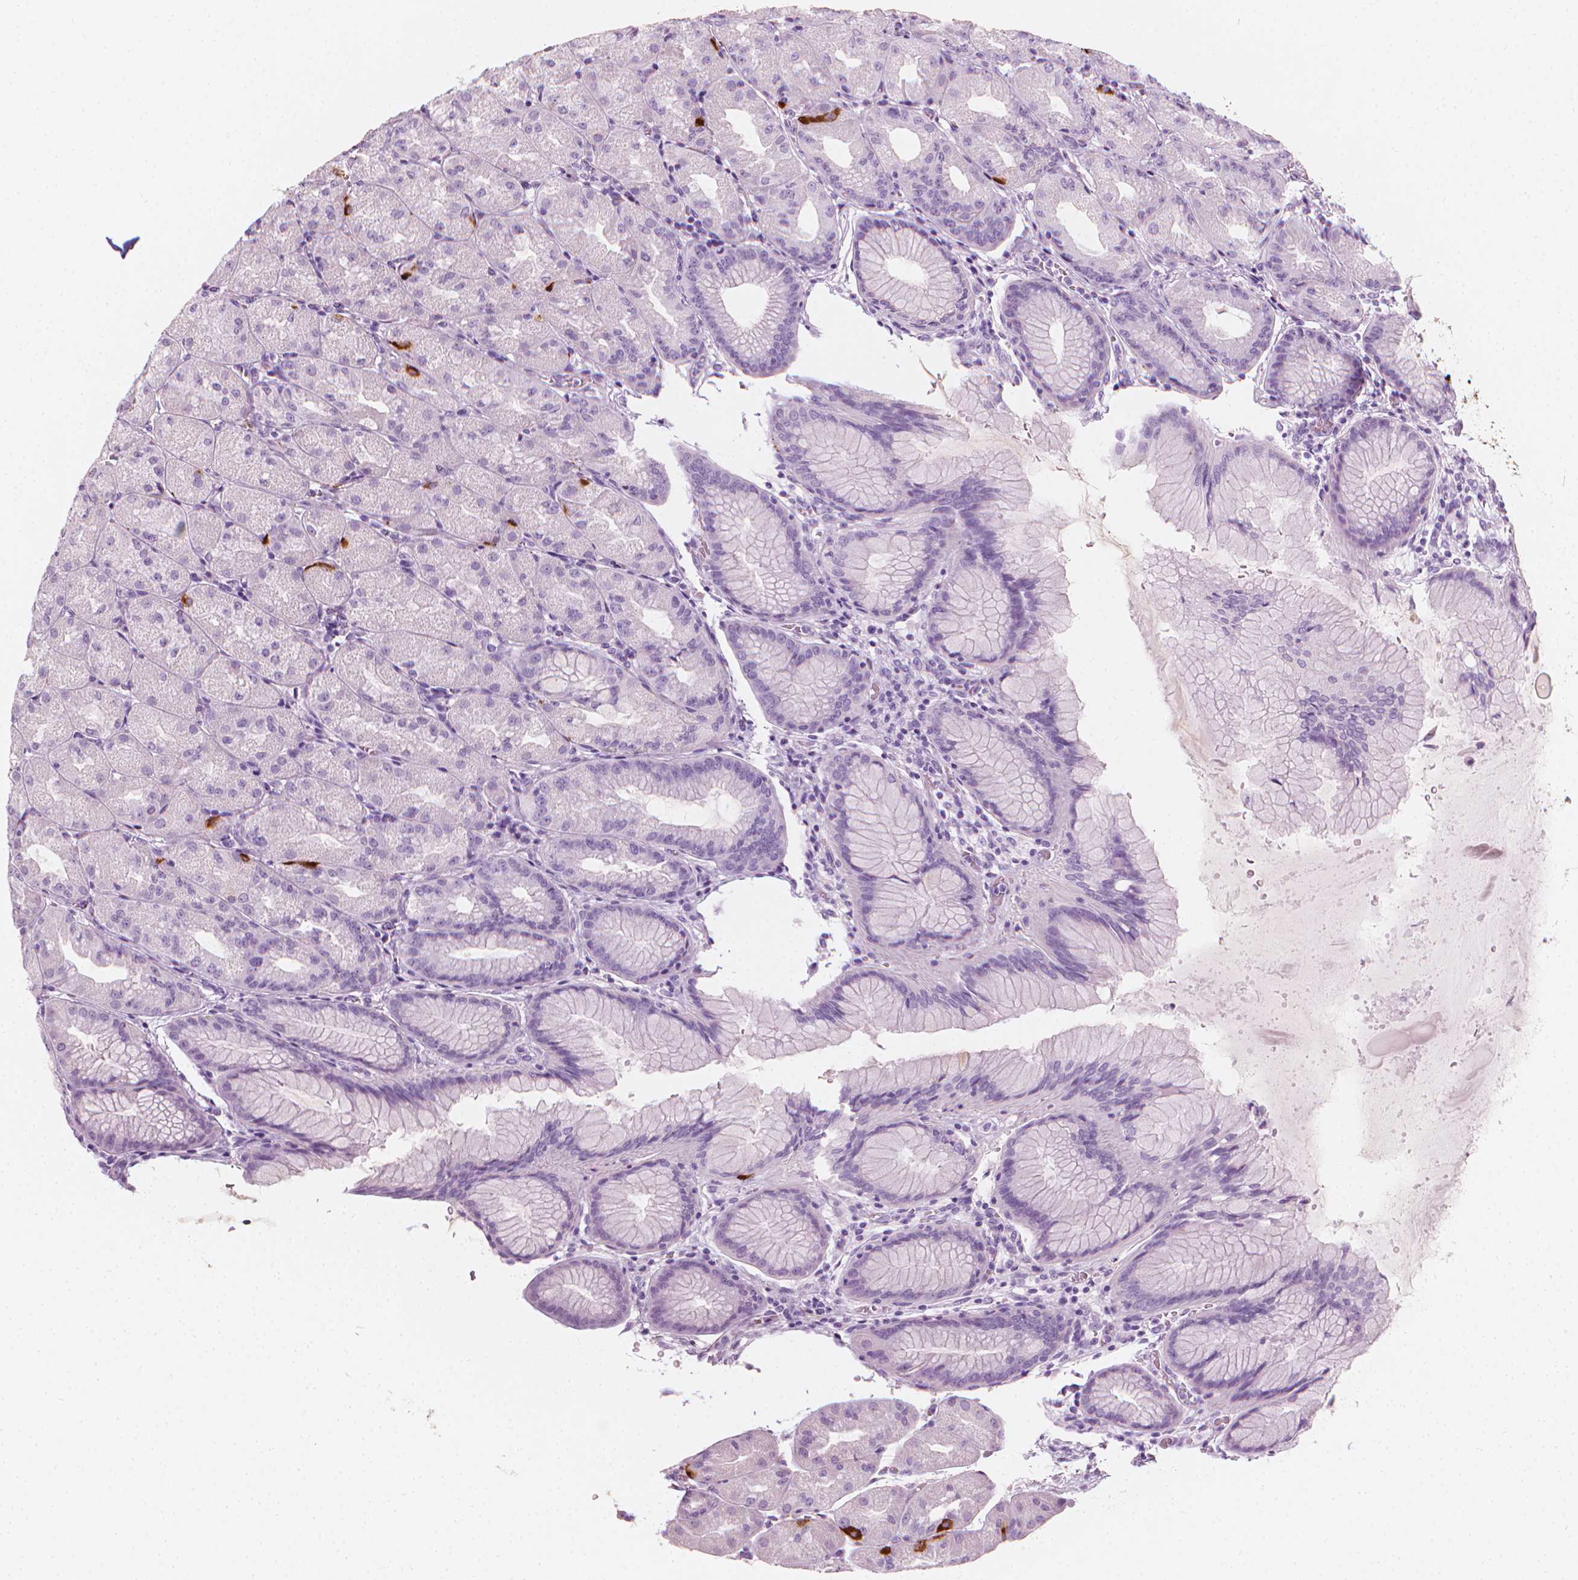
{"staining": {"intensity": "negative", "quantity": "none", "location": "none"}, "tissue": "stomach", "cell_type": "Glandular cells", "image_type": "normal", "snomed": [{"axis": "morphology", "description": "Normal tissue, NOS"}, {"axis": "topography", "description": "Stomach, upper"}, {"axis": "topography", "description": "Stomach"}], "caption": "Immunohistochemistry (IHC) micrograph of unremarkable stomach: stomach stained with DAB demonstrates no significant protein positivity in glandular cells.", "gene": "SCG3", "patient": {"sex": "male", "age": 48}}